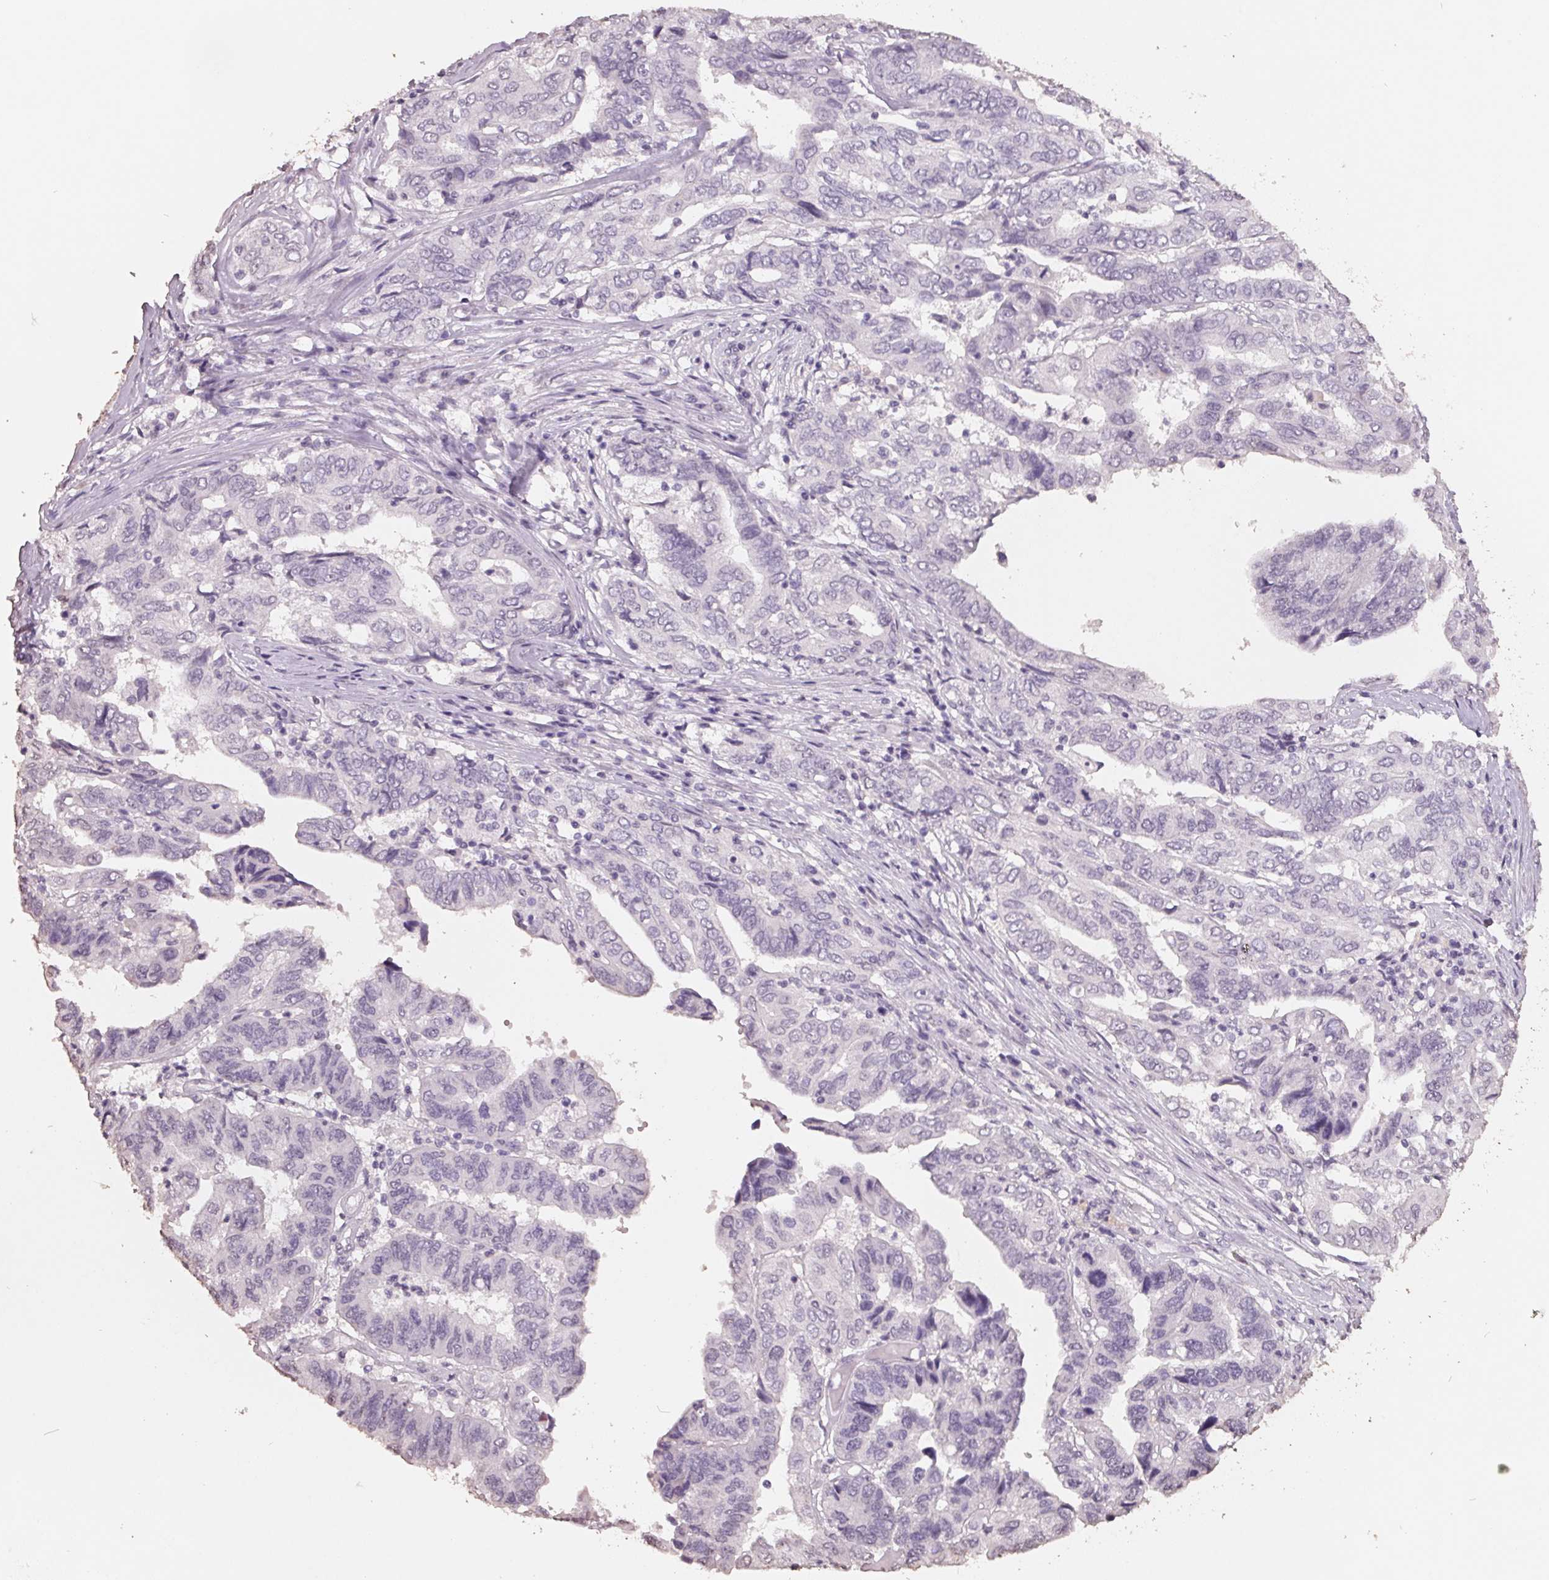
{"staining": {"intensity": "negative", "quantity": "none", "location": "none"}, "tissue": "ovarian cancer", "cell_type": "Tumor cells", "image_type": "cancer", "snomed": [{"axis": "morphology", "description": "Cystadenocarcinoma, serous, NOS"}, {"axis": "topography", "description": "Ovary"}], "caption": "A micrograph of human ovarian cancer is negative for staining in tumor cells. The staining is performed using DAB (3,3'-diaminobenzidine) brown chromogen with nuclei counter-stained in using hematoxylin.", "gene": "FTCD", "patient": {"sex": "female", "age": 79}}